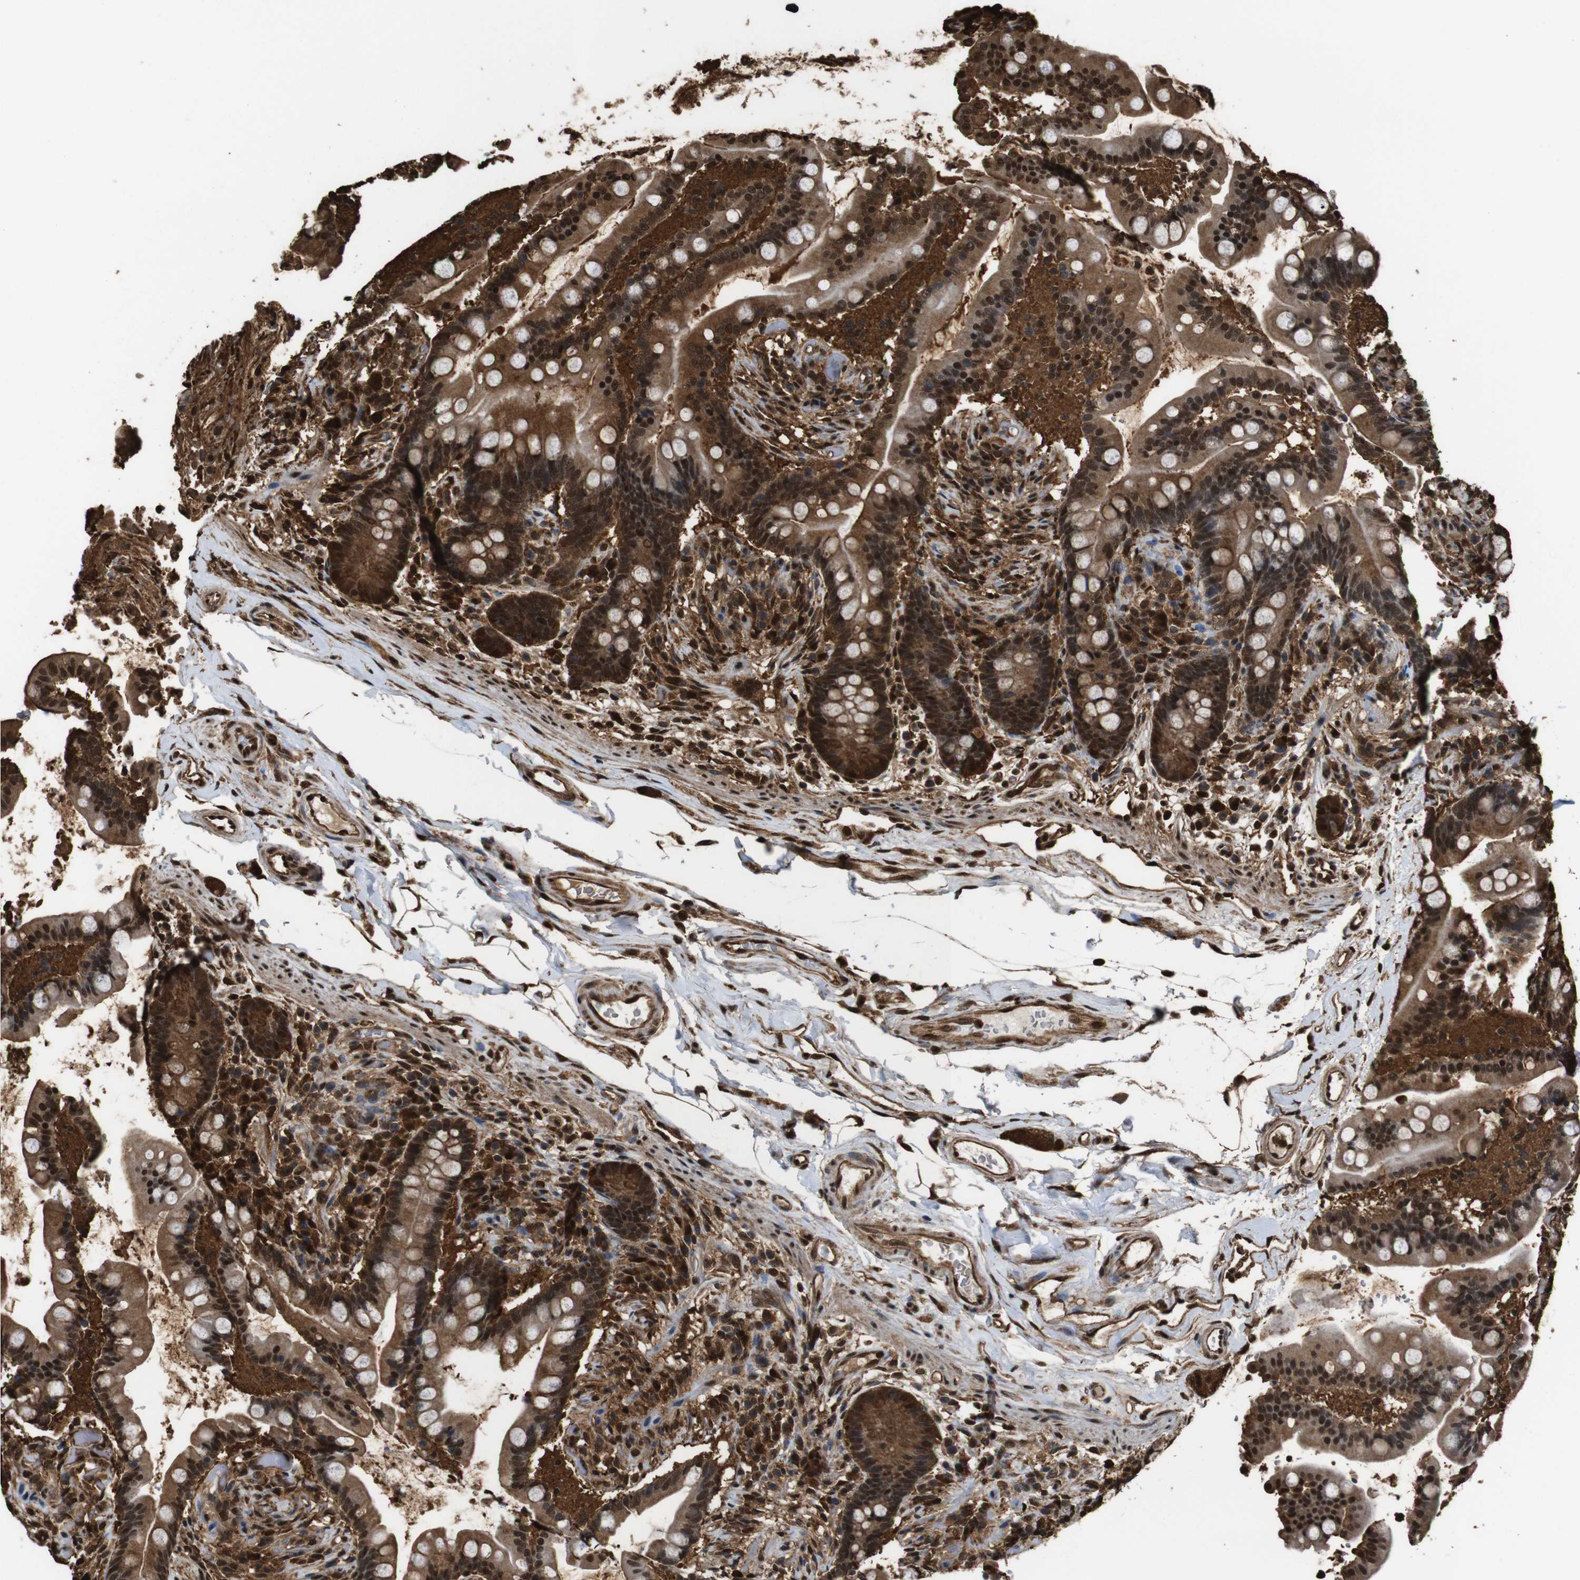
{"staining": {"intensity": "strong", "quantity": ">75%", "location": "cytoplasmic/membranous,nuclear"}, "tissue": "colon", "cell_type": "Endothelial cells", "image_type": "normal", "snomed": [{"axis": "morphology", "description": "Normal tissue, NOS"}, {"axis": "topography", "description": "Colon"}], "caption": "Colon stained with immunohistochemistry exhibits strong cytoplasmic/membranous,nuclear positivity in about >75% of endothelial cells.", "gene": "VCP", "patient": {"sex": "male", "age": 73}}